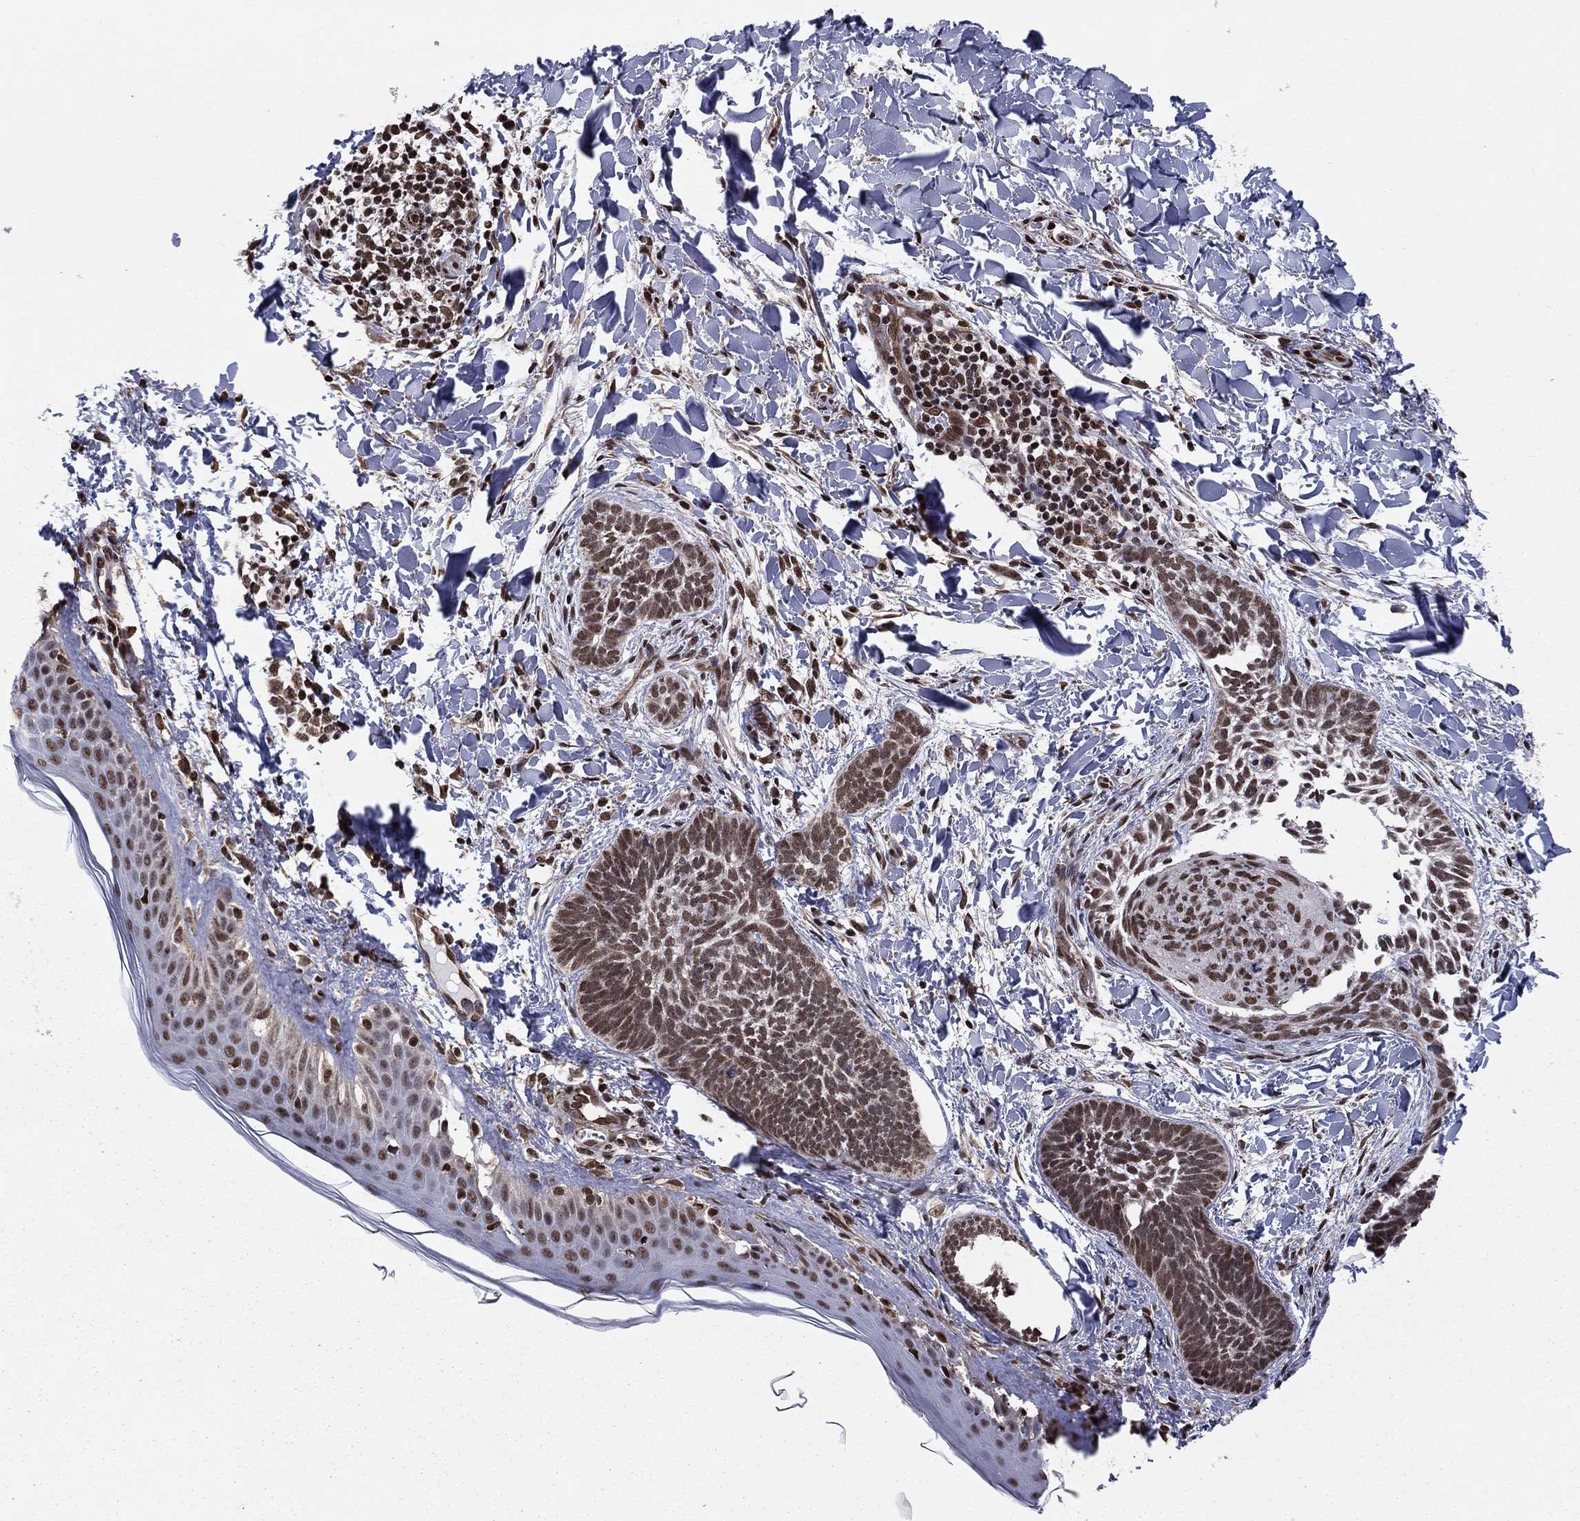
{"staining": {"intensity": "strong", "quantity": ">75%", "location": "nuclear"}, "tissue": "skin cancer", "cell_type": "Tumor cells", "image_type": "cancer", "snomed": [{"axis": "morphology", "description": "Normal tissue, NOS"}, {"axis": "morphology", "description": "Basal cell carcinoma"}, {"axis": "topography", "description": "Skin"}], "caption": "Skin cancer (basal cell carcinoma) stained with a protein marker demonstrates strong staining in tumor cells.", "gene": "N4BP2", "patient": {"sex": "male", "age": 46}}